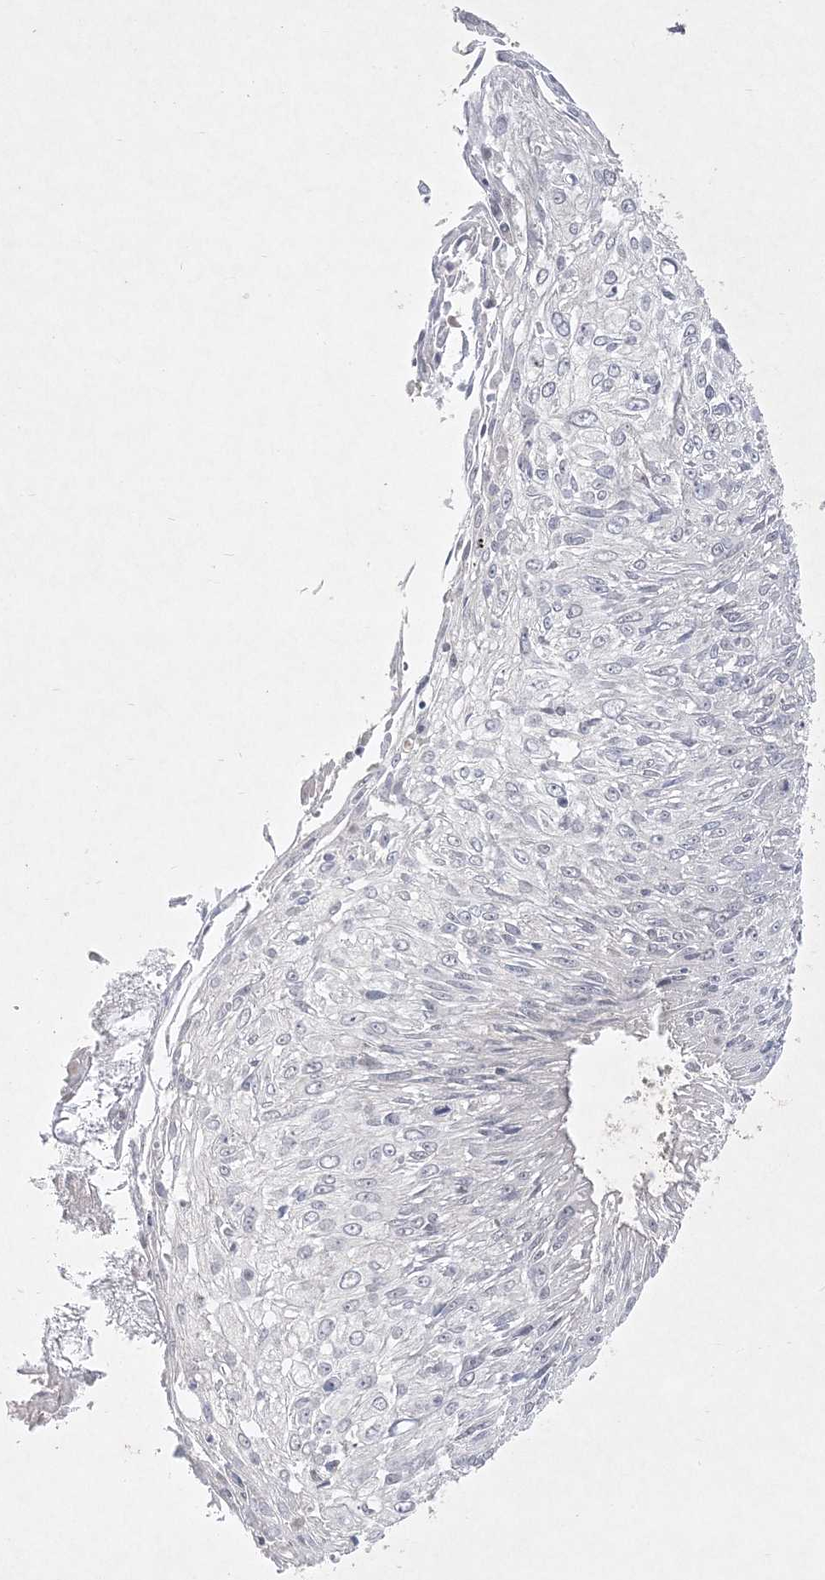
{"staining": {"intensity": "negative", "quantity": "none", "location": "none"}, "tissue": "cervical cancer", "cell_type": "Tumor cells", "image_type": "cancer", "snomed": [{"axis": "morphology", "description": "Squamous cell carcinoma, NOS"}, {"axis": "topography", "description": "Cervix"}], "caption": "This is an immunohistochemistry (IHC) micrograph of human squamous cell carcinoma (cervical). There is no positivity in tumor cells.", "gene": "CLNK", "patient": {"sex": "female", "age": 51}}